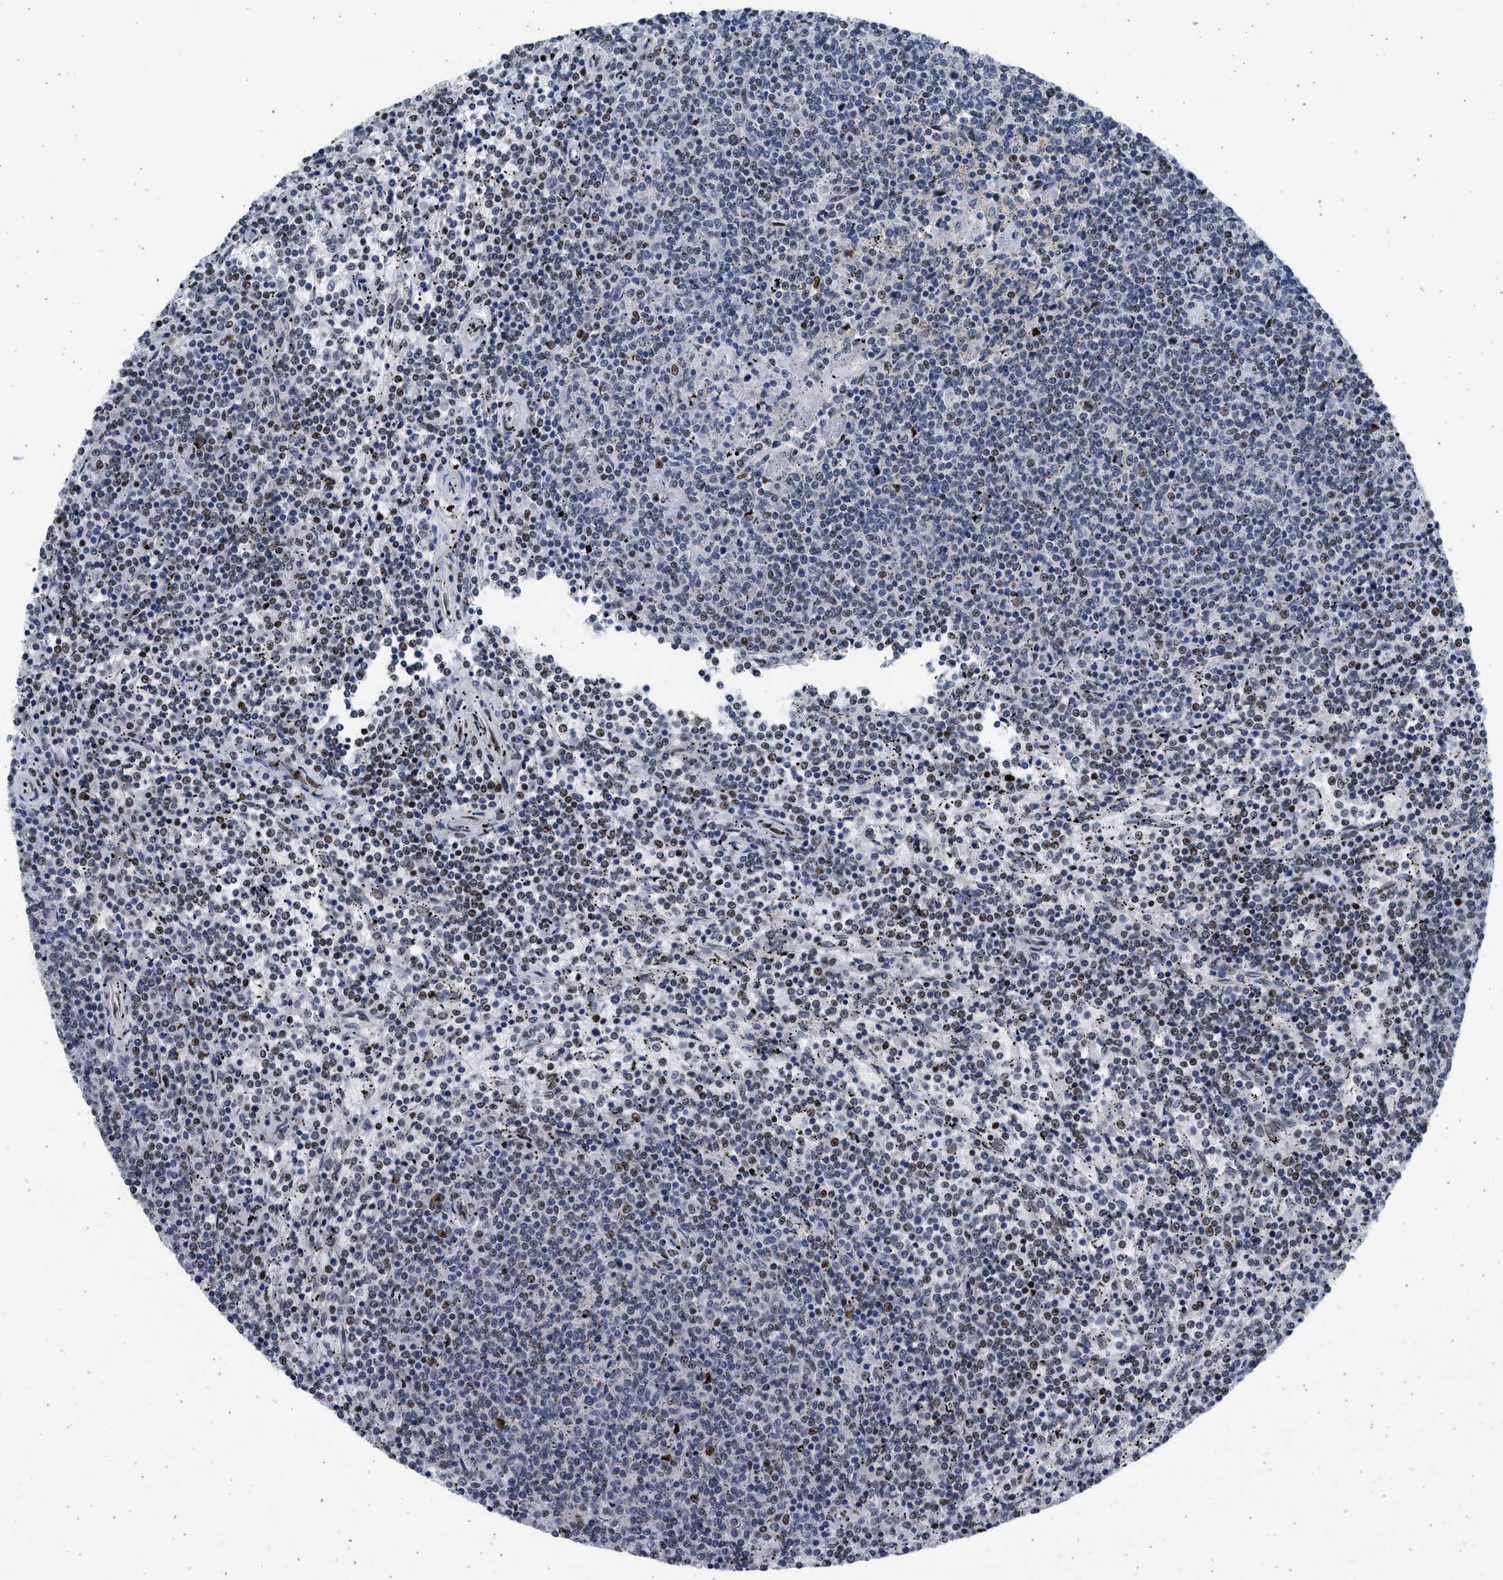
{"staining": {"intensity": "moderate", "quantity": "25%-75%", "location": "nuclear"}, "tissue": "lymphoma", "cell_type": "Tumor cells", "image_type": "cancer", "snomed": [{"axis": "morphology", "description": "Malignant lymphoma, non-Hodgkin's type, Low grade"}, {"axis": "topography", "description": "Spleen"}], "caption": "IHC staining of lymphoma, which reveals medium levels of moderate nuclear staining in about 25%-75% of tumor cells indicating moderate nuclear protein staining. The staining was performed using DAB (3,3'-diaminobenzidine) (brown) for protein detection and nuclei were counterstained in hematoxylin (blue).", "gene": "HMGN3", "patient": {"sex": "female", "age": 50}}